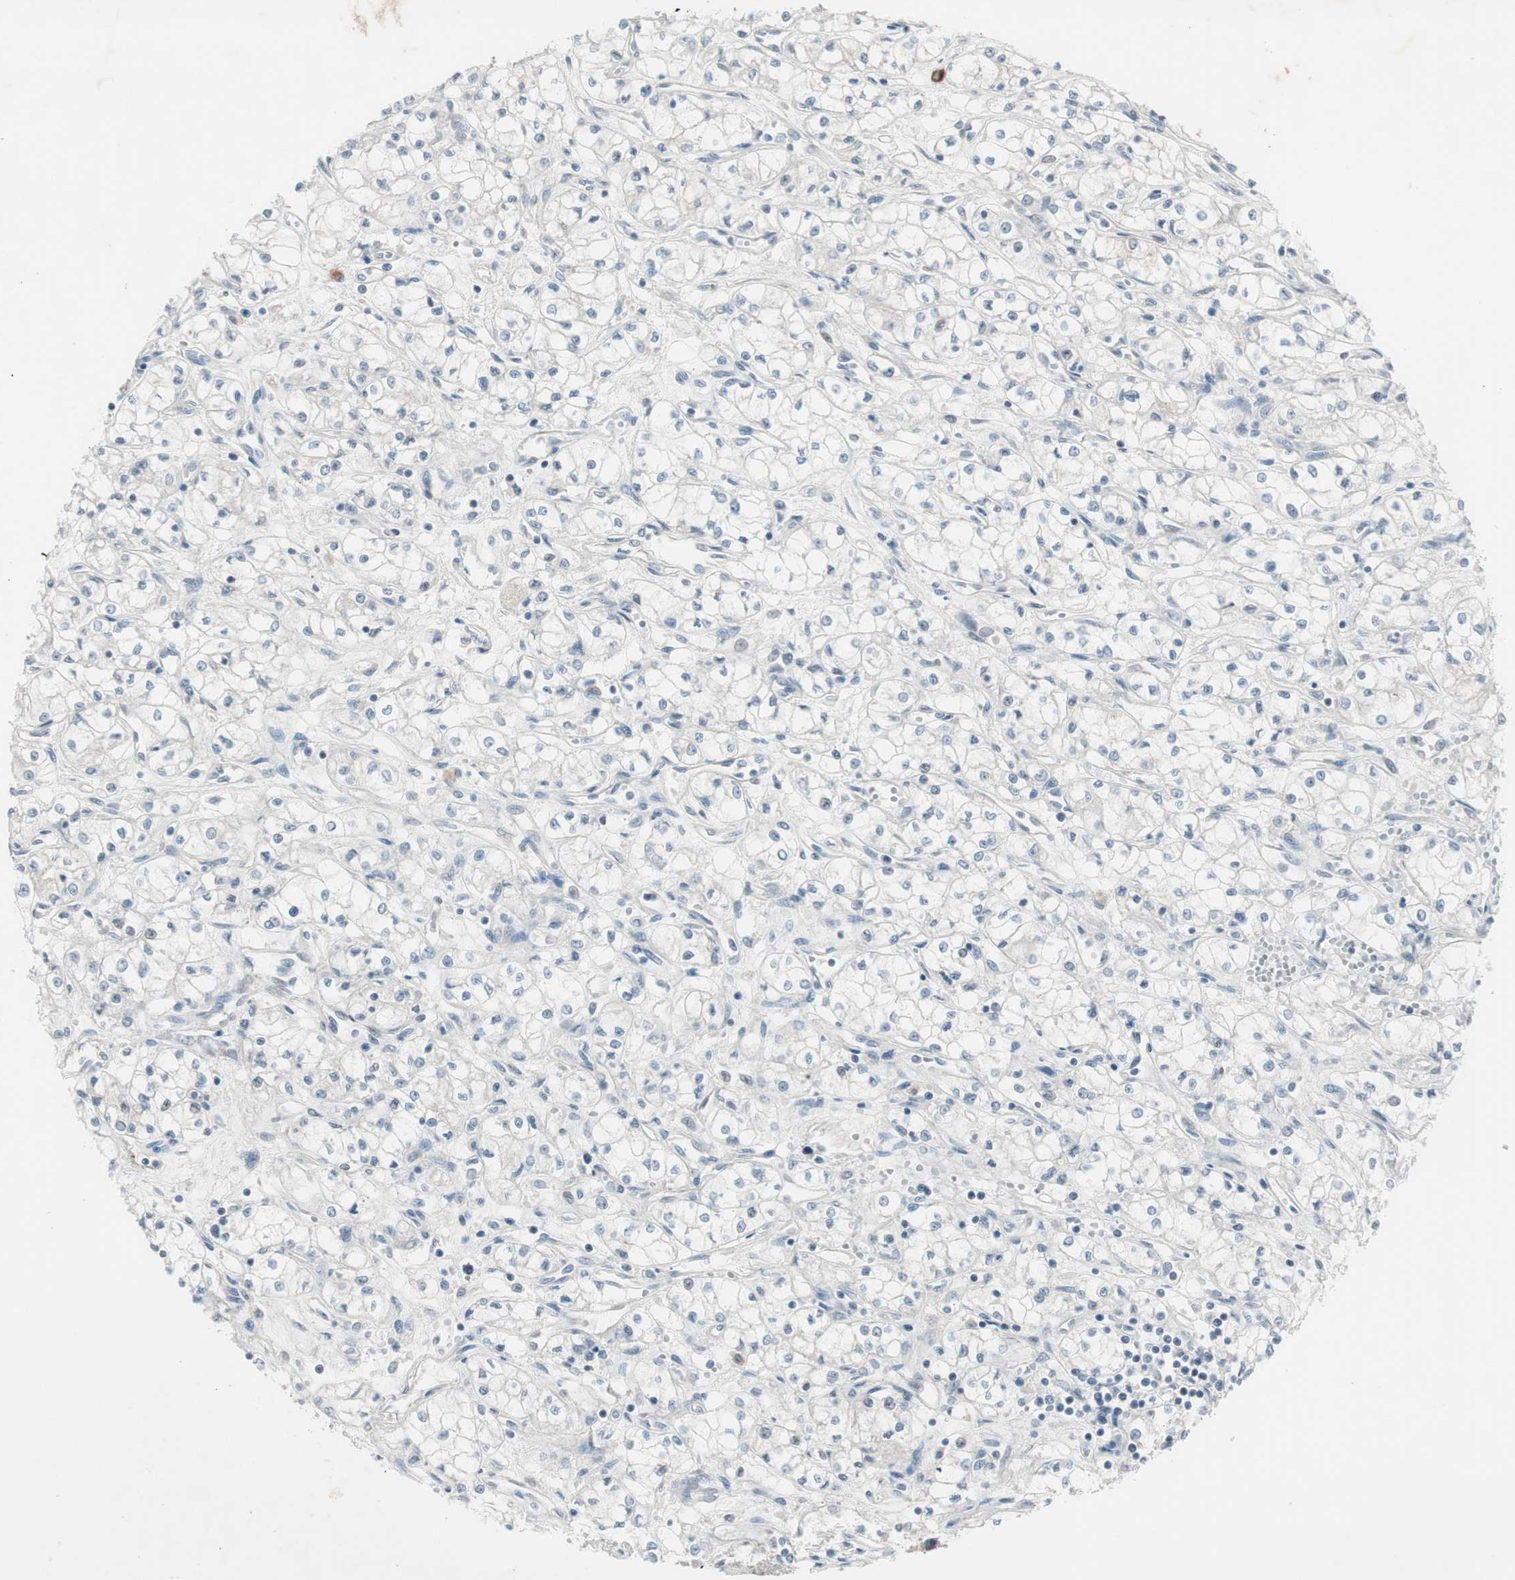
{"staining": {"intensity": "negative", "quantity": "none", "location": "none"}, "tissue": "renal cancer", "cell_type": "Tumor cells", "image_type": "cancer", "snomed": [{"axis": "morphology", "description": "Normal tissue, NOS"}, {"axis": "morphology", "description": "Adenocarcinoma, NOS"}, {"axis": "topography", "description": "Kidney"}], "caption": "Immunohistochemistry image of neoplastic tissue: adenocarcinoma (renal) stained with DAB displays no significant protein staining in tumor cells.", "gene": "MAPRE3", "patient": {"sex": "male", "age": 59}}